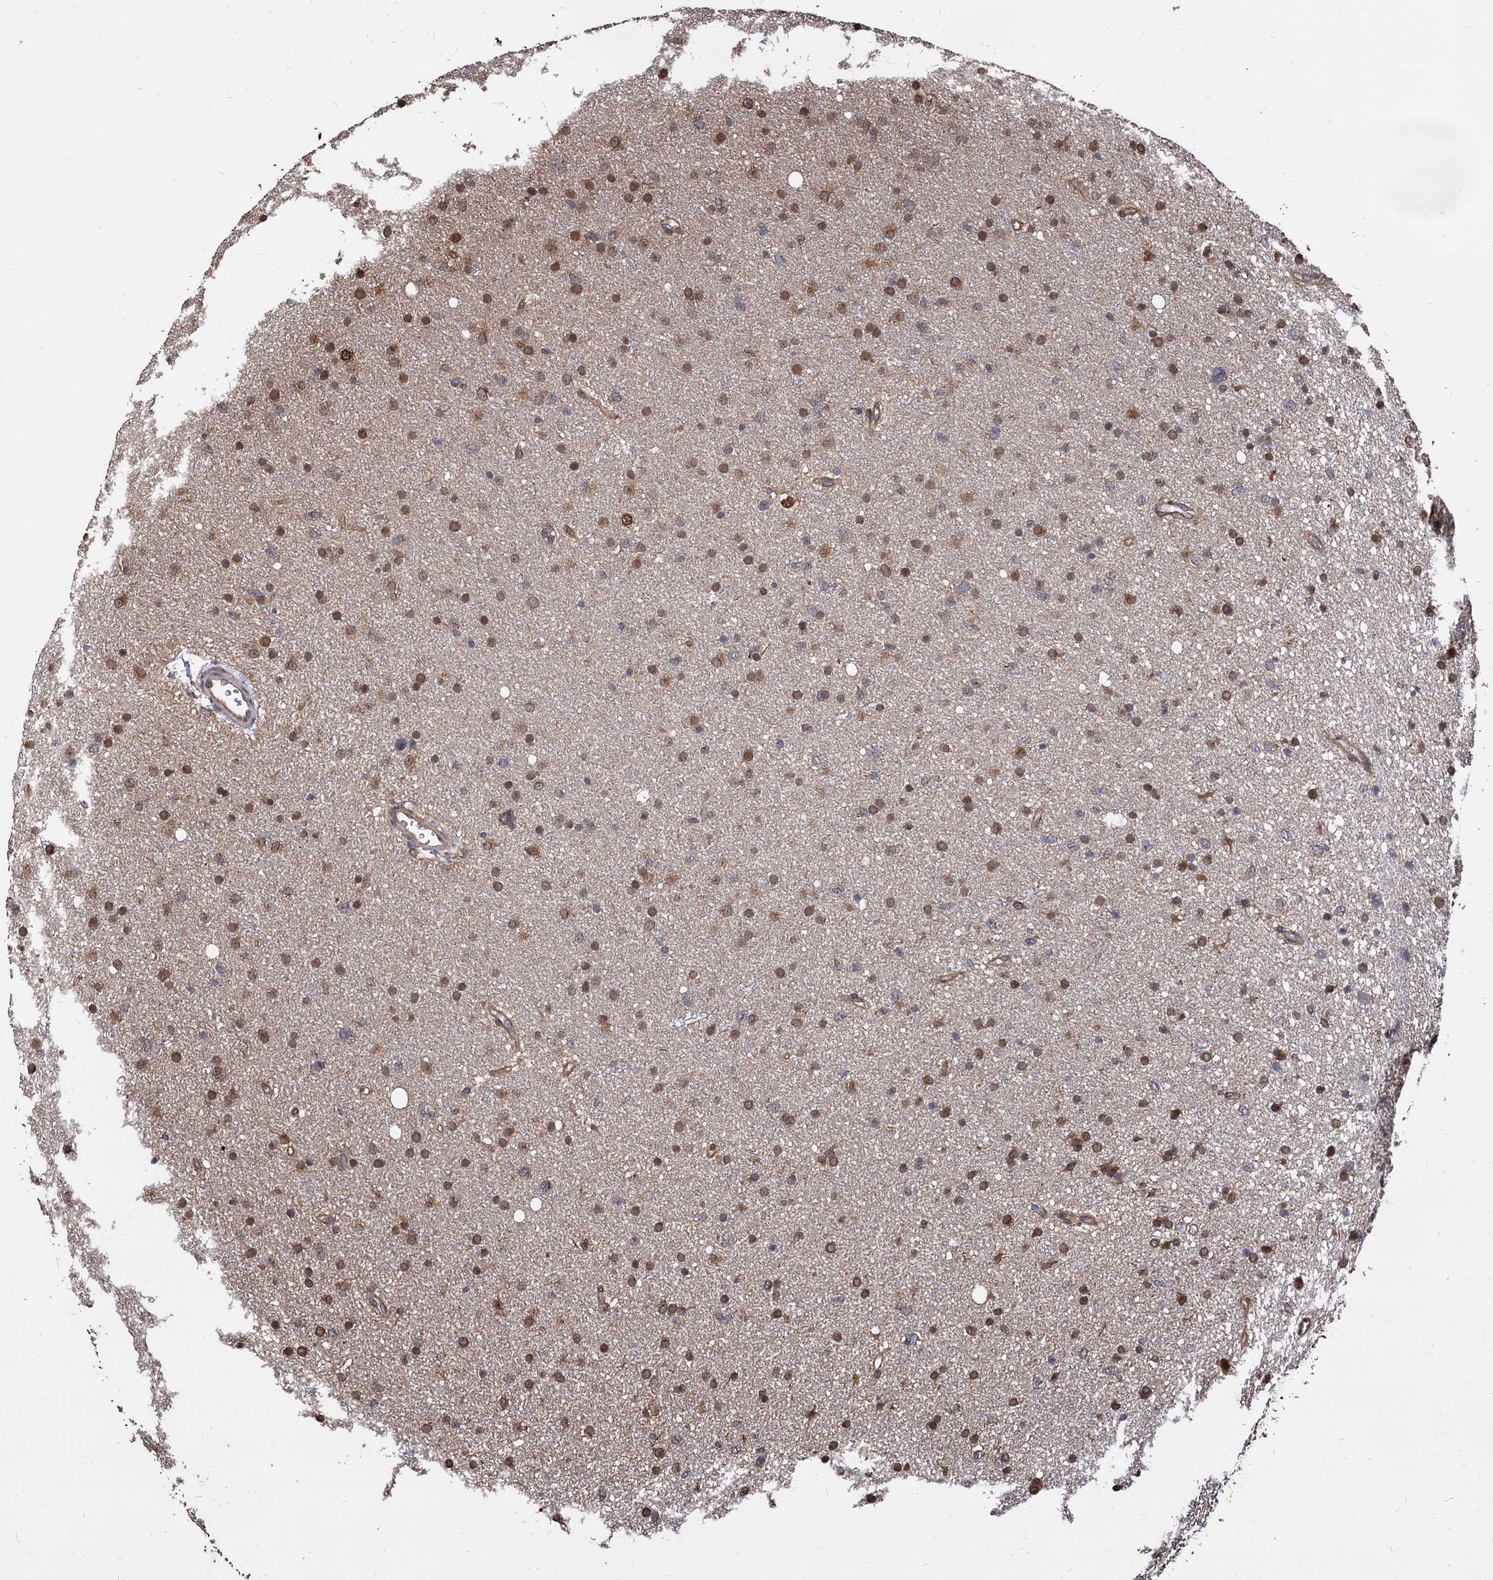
{"staining": {"intensity": "moderate", "quantity": ">75%", "location": "cytoplasmic/membranous"}, "tissue": "glioma", "cell_type": "Tumor cells", "image_type": "cancer", "snomed": [{"axis": "morphology", "description": "Glioma, malignant, Low grade"}, {"axis": "topography", "description": "Cerebral cortex"}], "caption": "This is an image of immunohistochemistry staining of glioma, which shows moderate expression in the cytoplasmic/membranous of tumor cells.", "gene": "ANKRD12", "patient": {"sex": "female", "age": 39}}